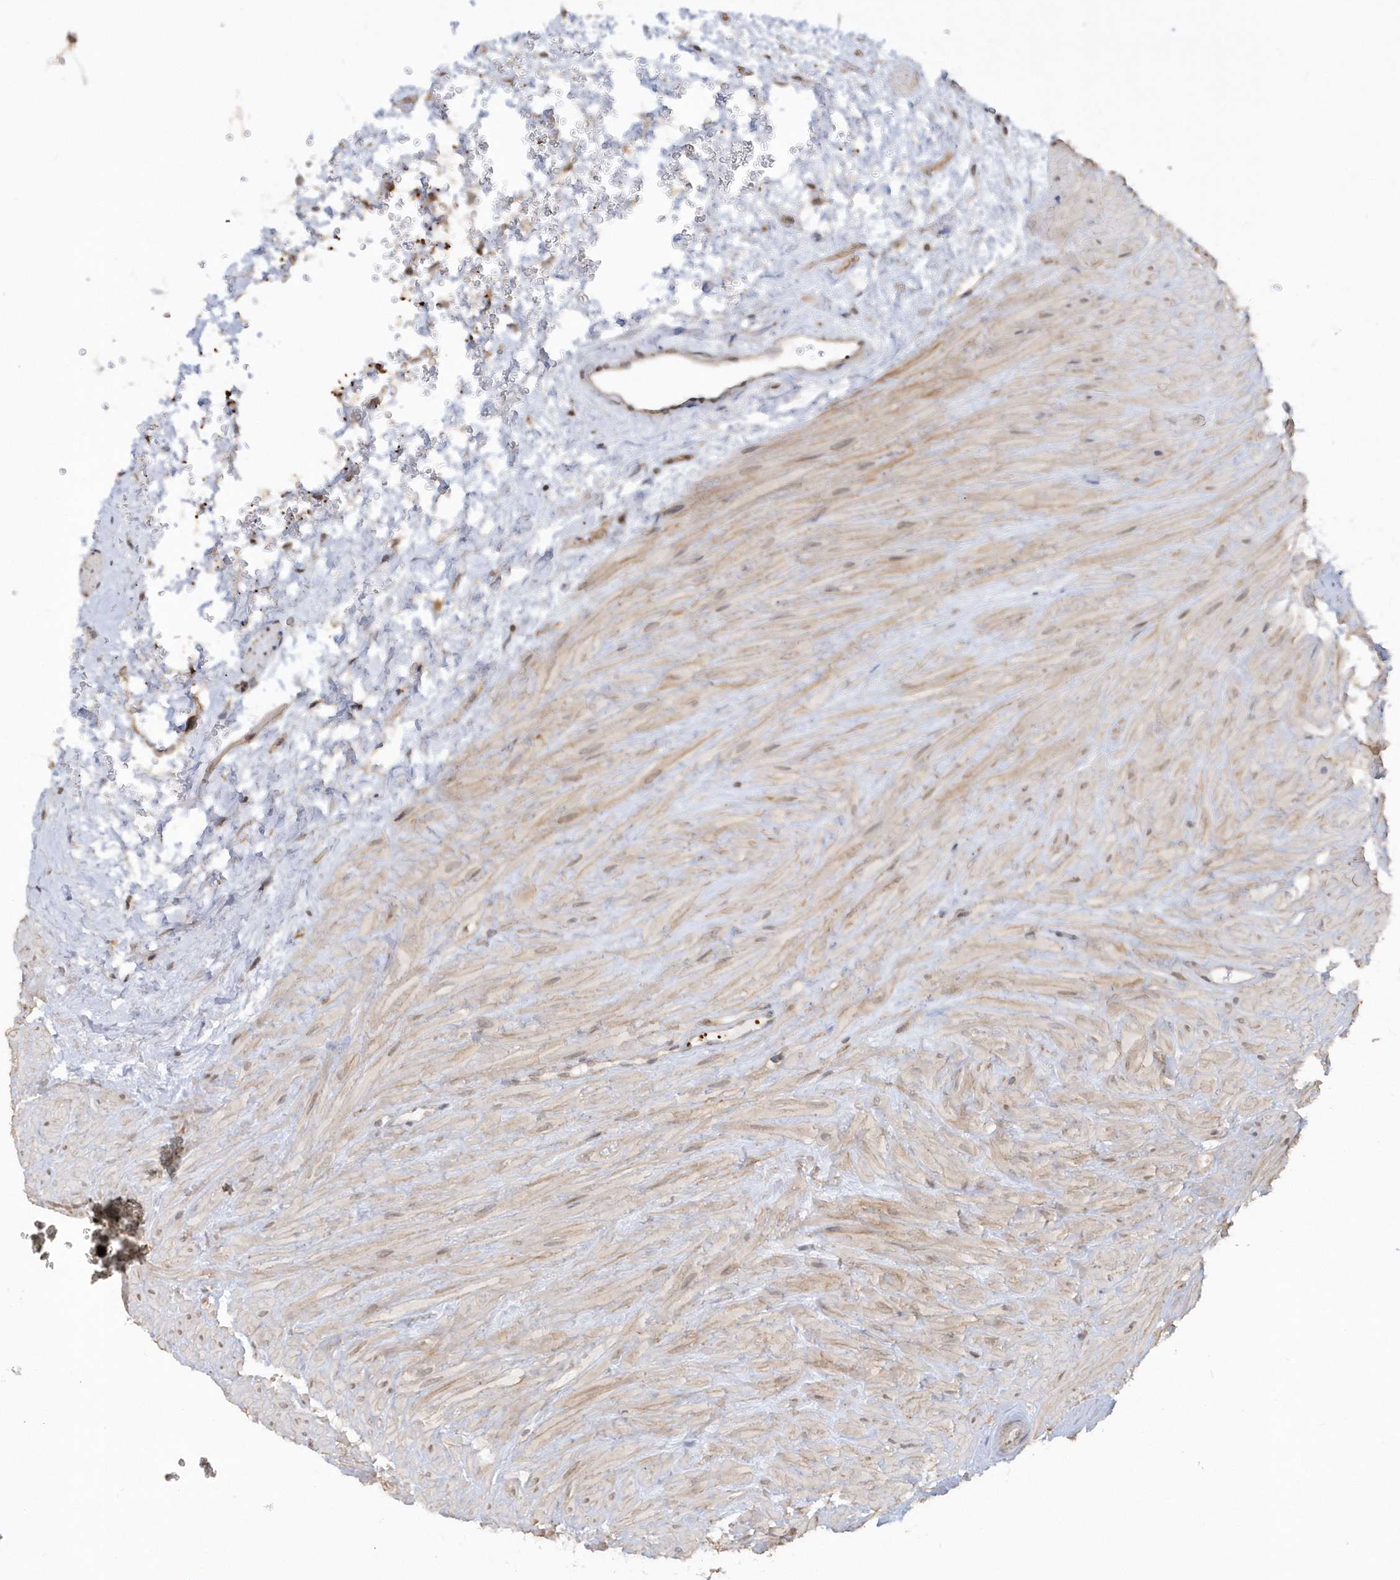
{"staining": {"intensity": "weak", "quantity": "25%-75%", "location": "cytoplasmic/membranous,nuclear"}, "tissue": "seminal vesicle", "cell_type": "Glandular cells", "image_type": "normal", "snomed": [{"axis": "morphology", "description": "Normal tissue, NOS"}, {"axis": "topography", "description": "Prostate"}, {"axis": "topography", "description": "Seminal veicle"}], "caption": "Protein staining of benign seminal vesicle reveals weak cytoplasmic/membranous,nuclear staining in approximately 25%-75% of glandular cells.", "gene": "BSN", "patient": {"sex": "male", "age": 59}}